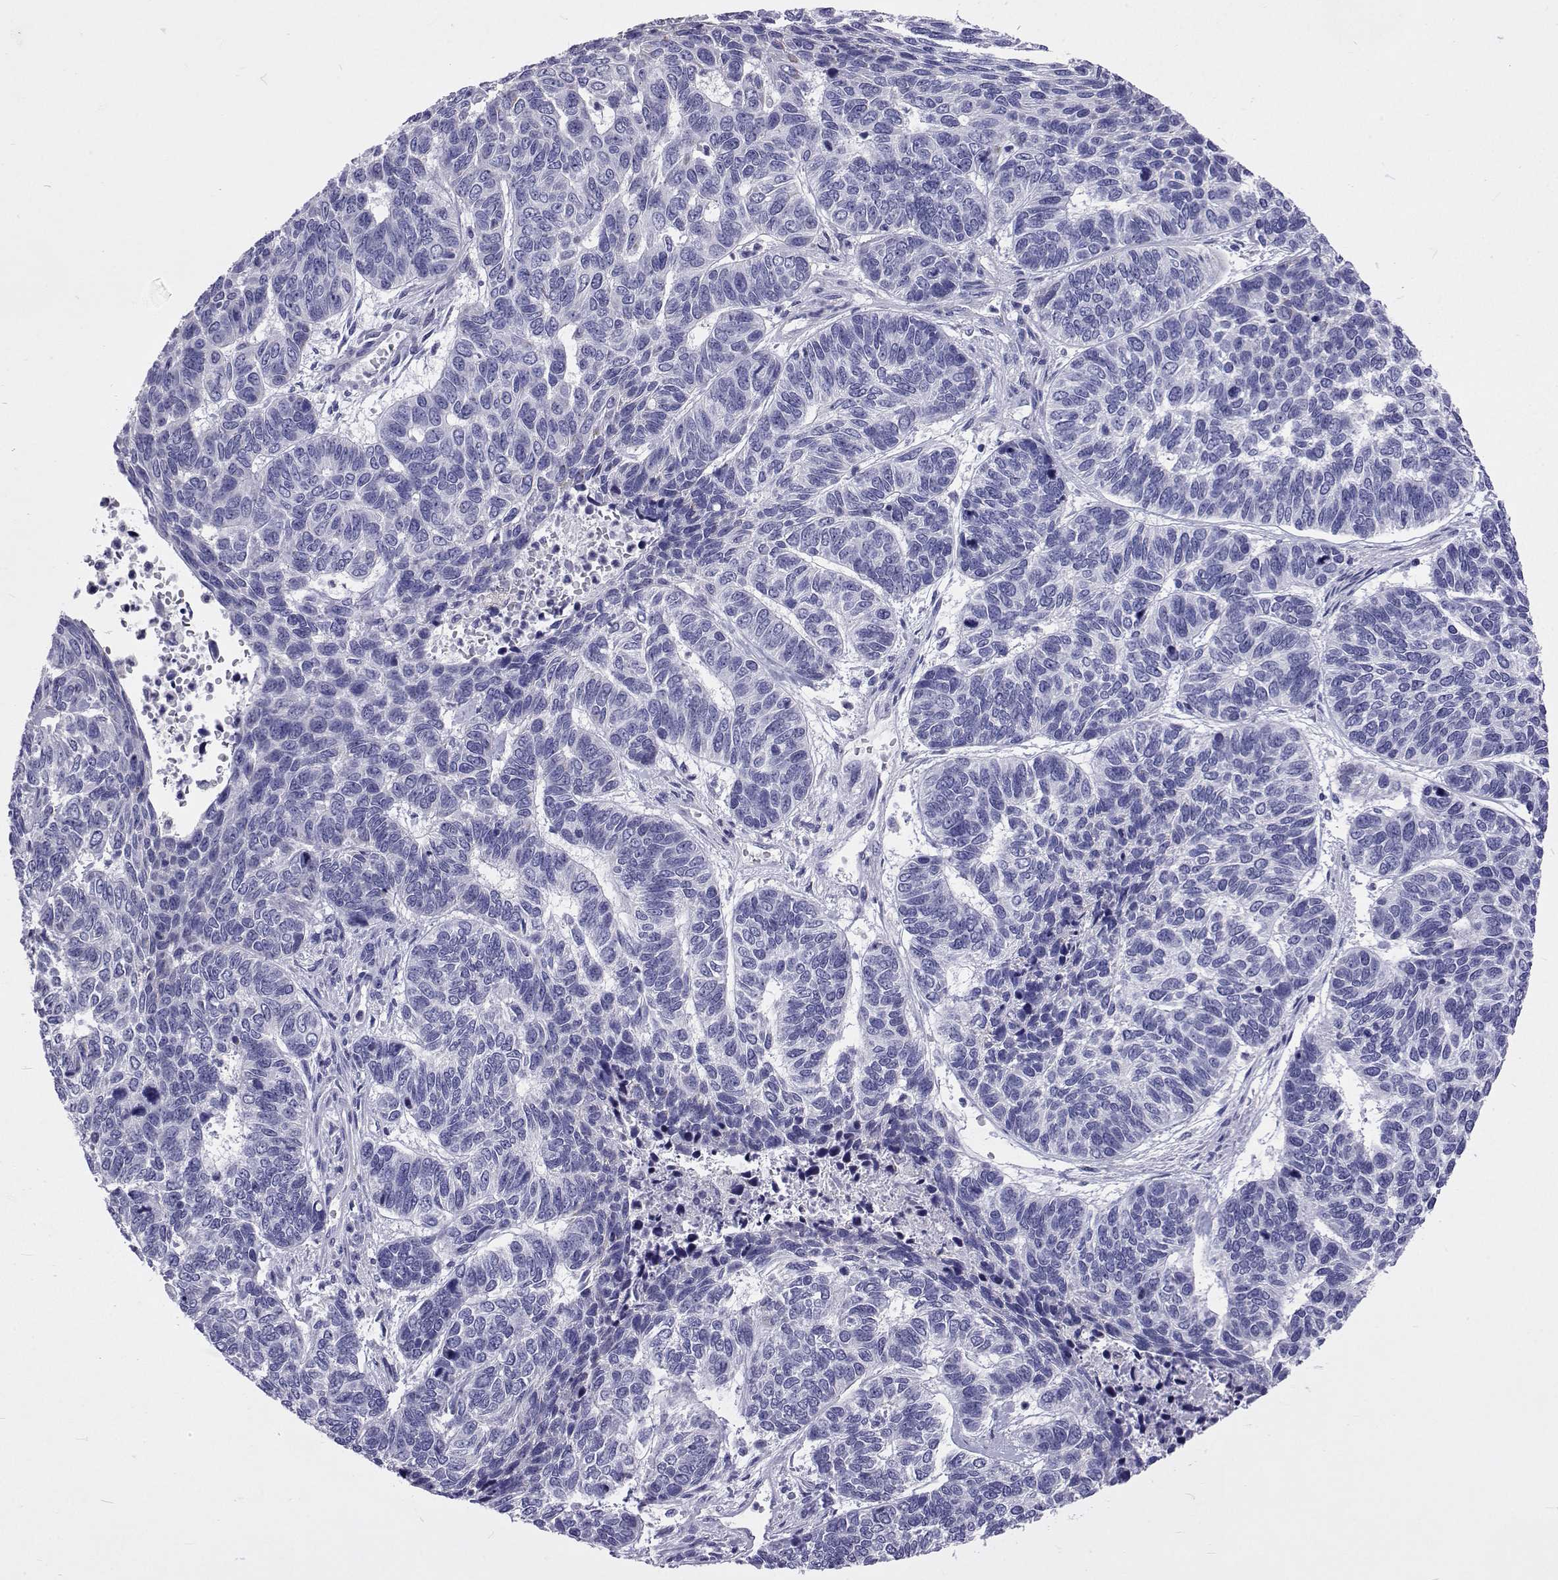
{"staining": {"intensity": "negative", "quantity": "none", "location": "none"}, "tissue": "skin cancer", "cell_type": "Tumor cells", "image_type": "cancer", "snomed": [{"axis": "morphology", "description": "Basal cell carcinoma"}, {"axis": "topography", "description": "Skin"}], "caption": "Immunohistochemistry (IHC) micrograph of neoplastic tissue: basal cell carcinoma (skin) stained with DAB (3,3'-diaminobenzidine) exhibits no significant protein expression in tumor cells.", "gene": "UMODL1", "patient": {"sex": "female", "age": 65}}